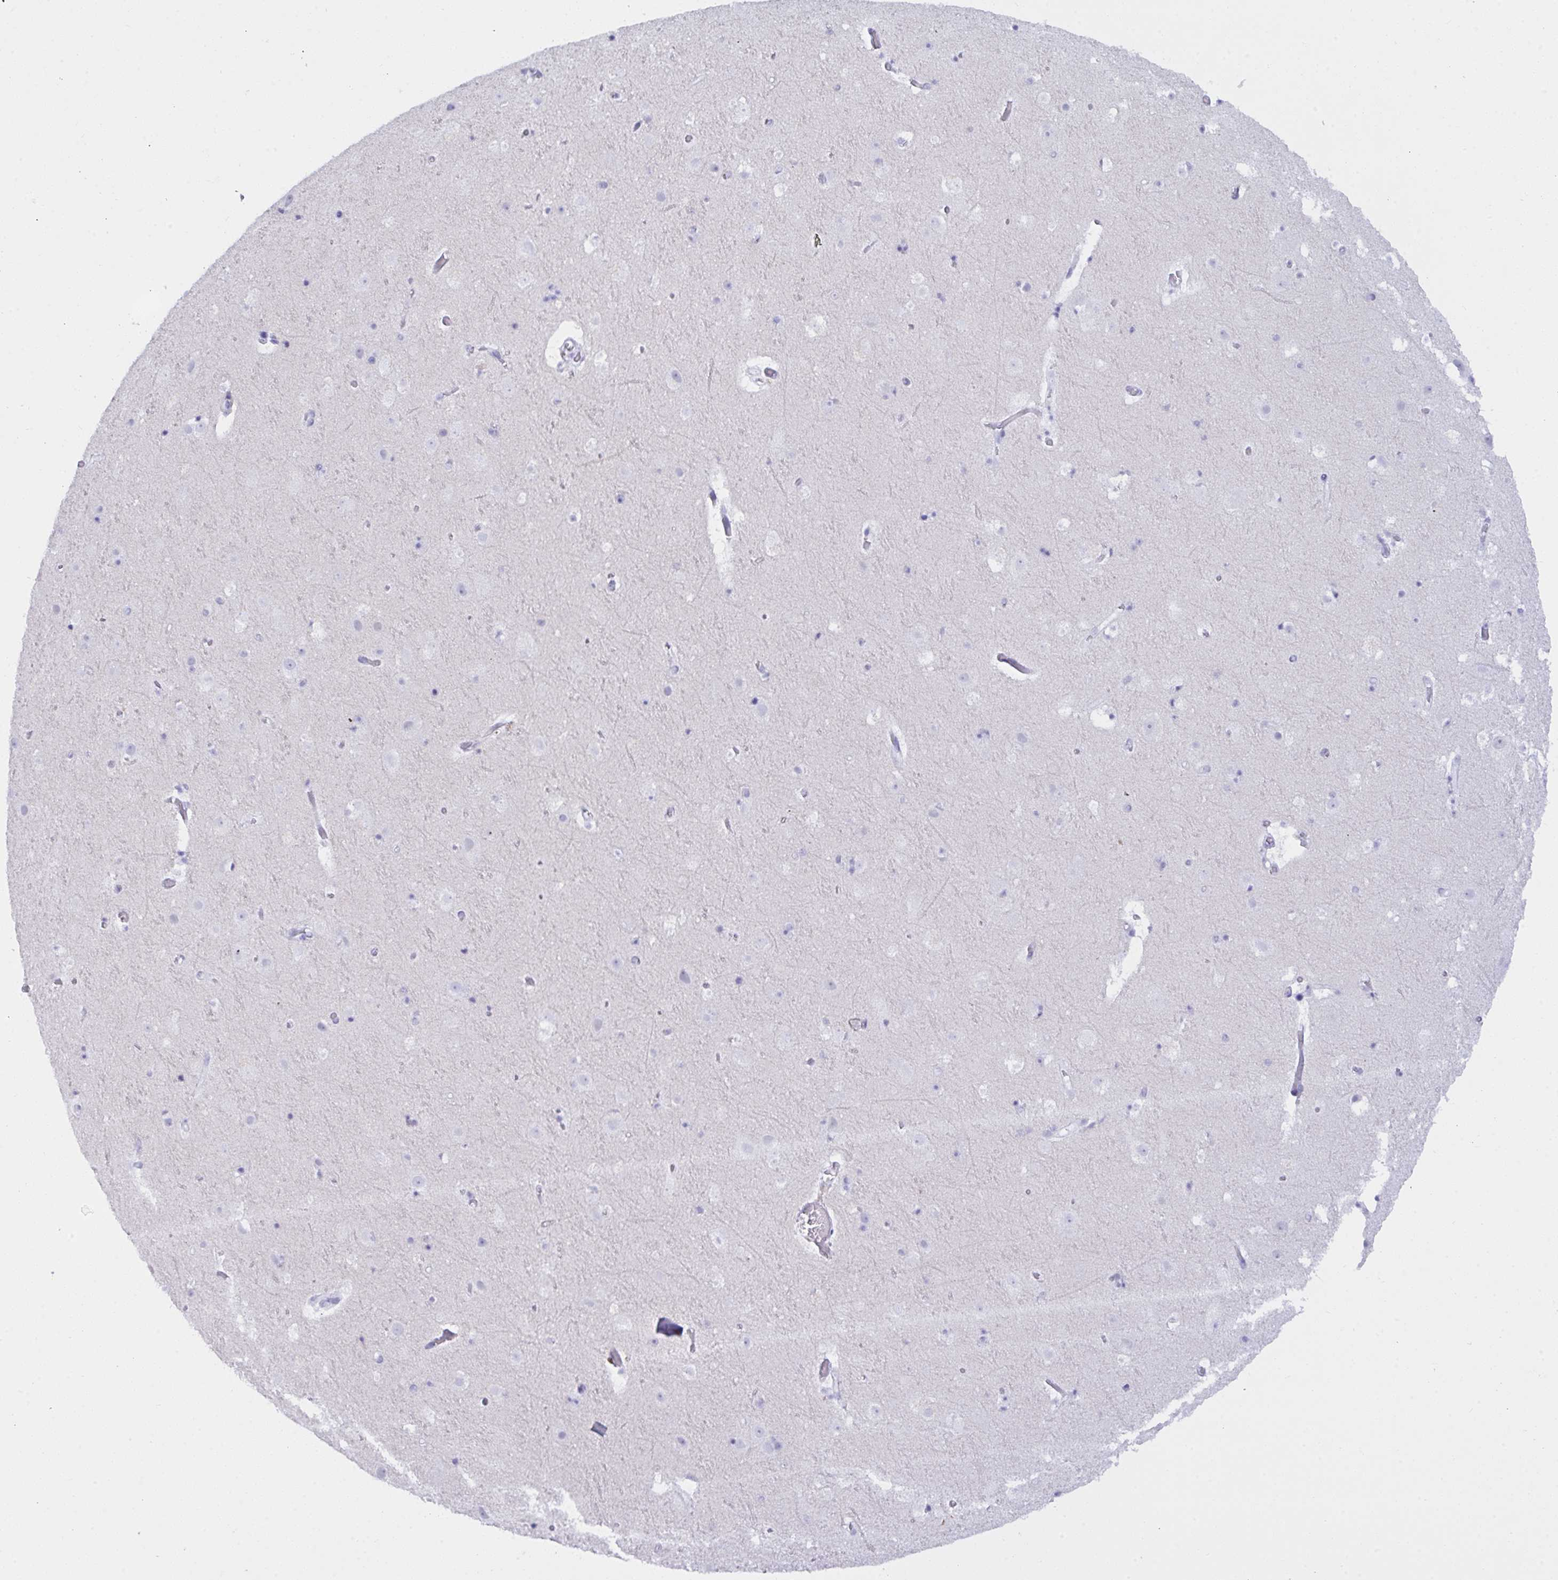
{"staining": {"intensity": "negative", "quantity": "none", "location": "none"}, "tissue": "cerebral cortex", "cell_type": "Endothelial cells", "image_type": "normal", "snomed": [{"axis": "morphology", "description": "Normal tissue, NOS"}, {"axis": "topography", "description": "Cerebral cortex"}], "caption": "This is an immunohistochemistry (IHC) image of unremarkable cerebral cortex. There is no positivity in endothelial cells.", "gene": "ELN", "patient": {"sex": "female", "age": 42}}